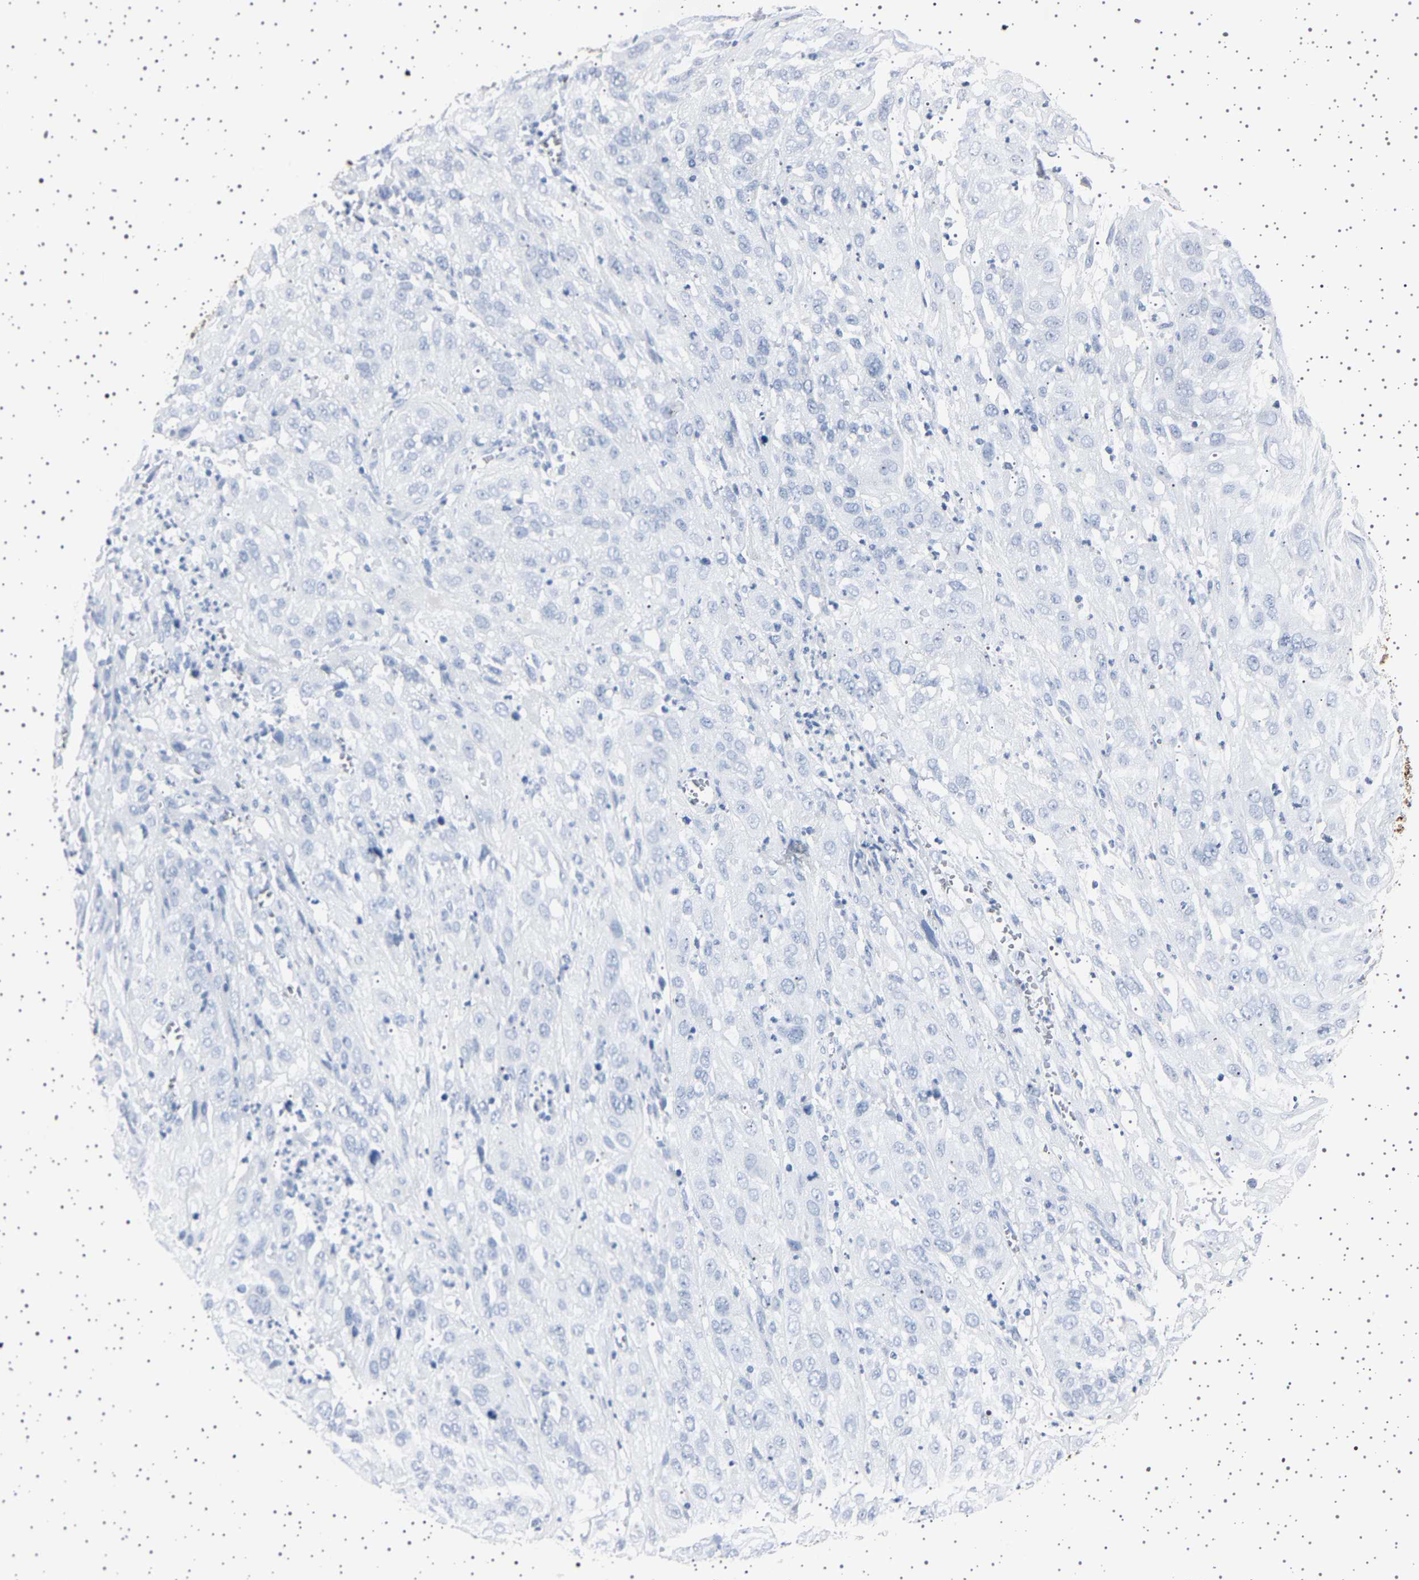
{"staining": {"intensity": "negative", "quantity": "none", "location": "none"}, "tissue": "cervical cancer", "cell_type": "Tumor cells", "image_type": "cancer", "snomed": [{"axis": "morphology", "description": "Squamous cell carcinoma, NOS"}, {"axis": "topography", "description": "Cervix"}], "caption": "This image is of cervical cancer stained with IHC to label a protein in brown with the nuclei are counter-stained blue. There is no positivity in tumor cells.", "gene": "TFF3", "patient": {"sex": "female", "age": 32}}